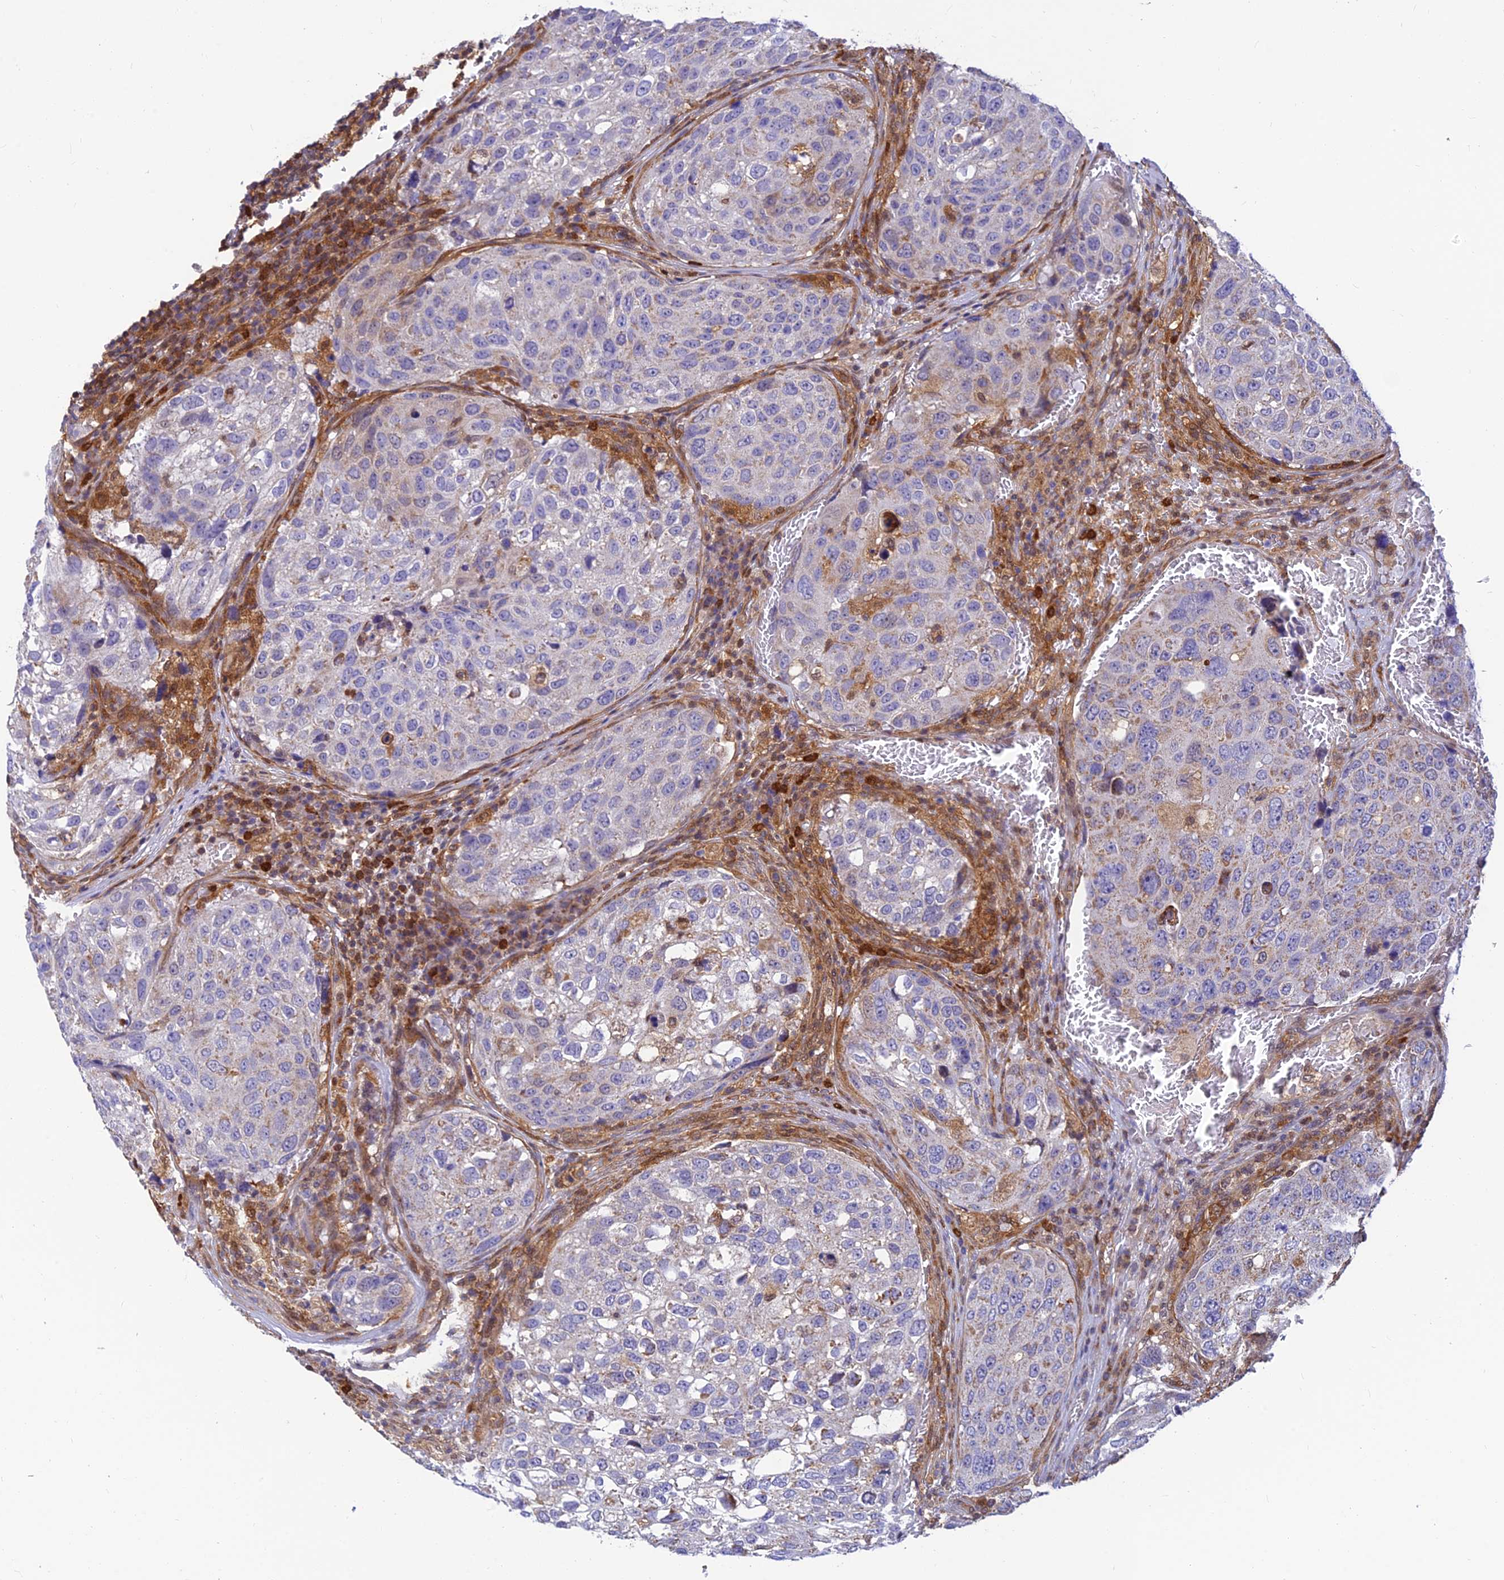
{"staining": {"intensity": "negative", "quantity": "none", "location": "none"}, "tissue": "urothelial cancer", "cell_type": "Tumor cells", "image_type": "cancer", "snomed": [{"axis": "morphology", "description": "Urothelial carcinoma, High grade"}, {"axis": "topography", "description": "Lymph node"}, {"axis": "topography", "description": "Urinary bladder"}], "caption": "Urothelial cancer was stained to show a protein in brown. There is no significant staining in tumor cells. (DAB IHC with hematoxylin counter stain).", "gene": "LYSMD2", "patient": {"sex": "male", "age": 51}}